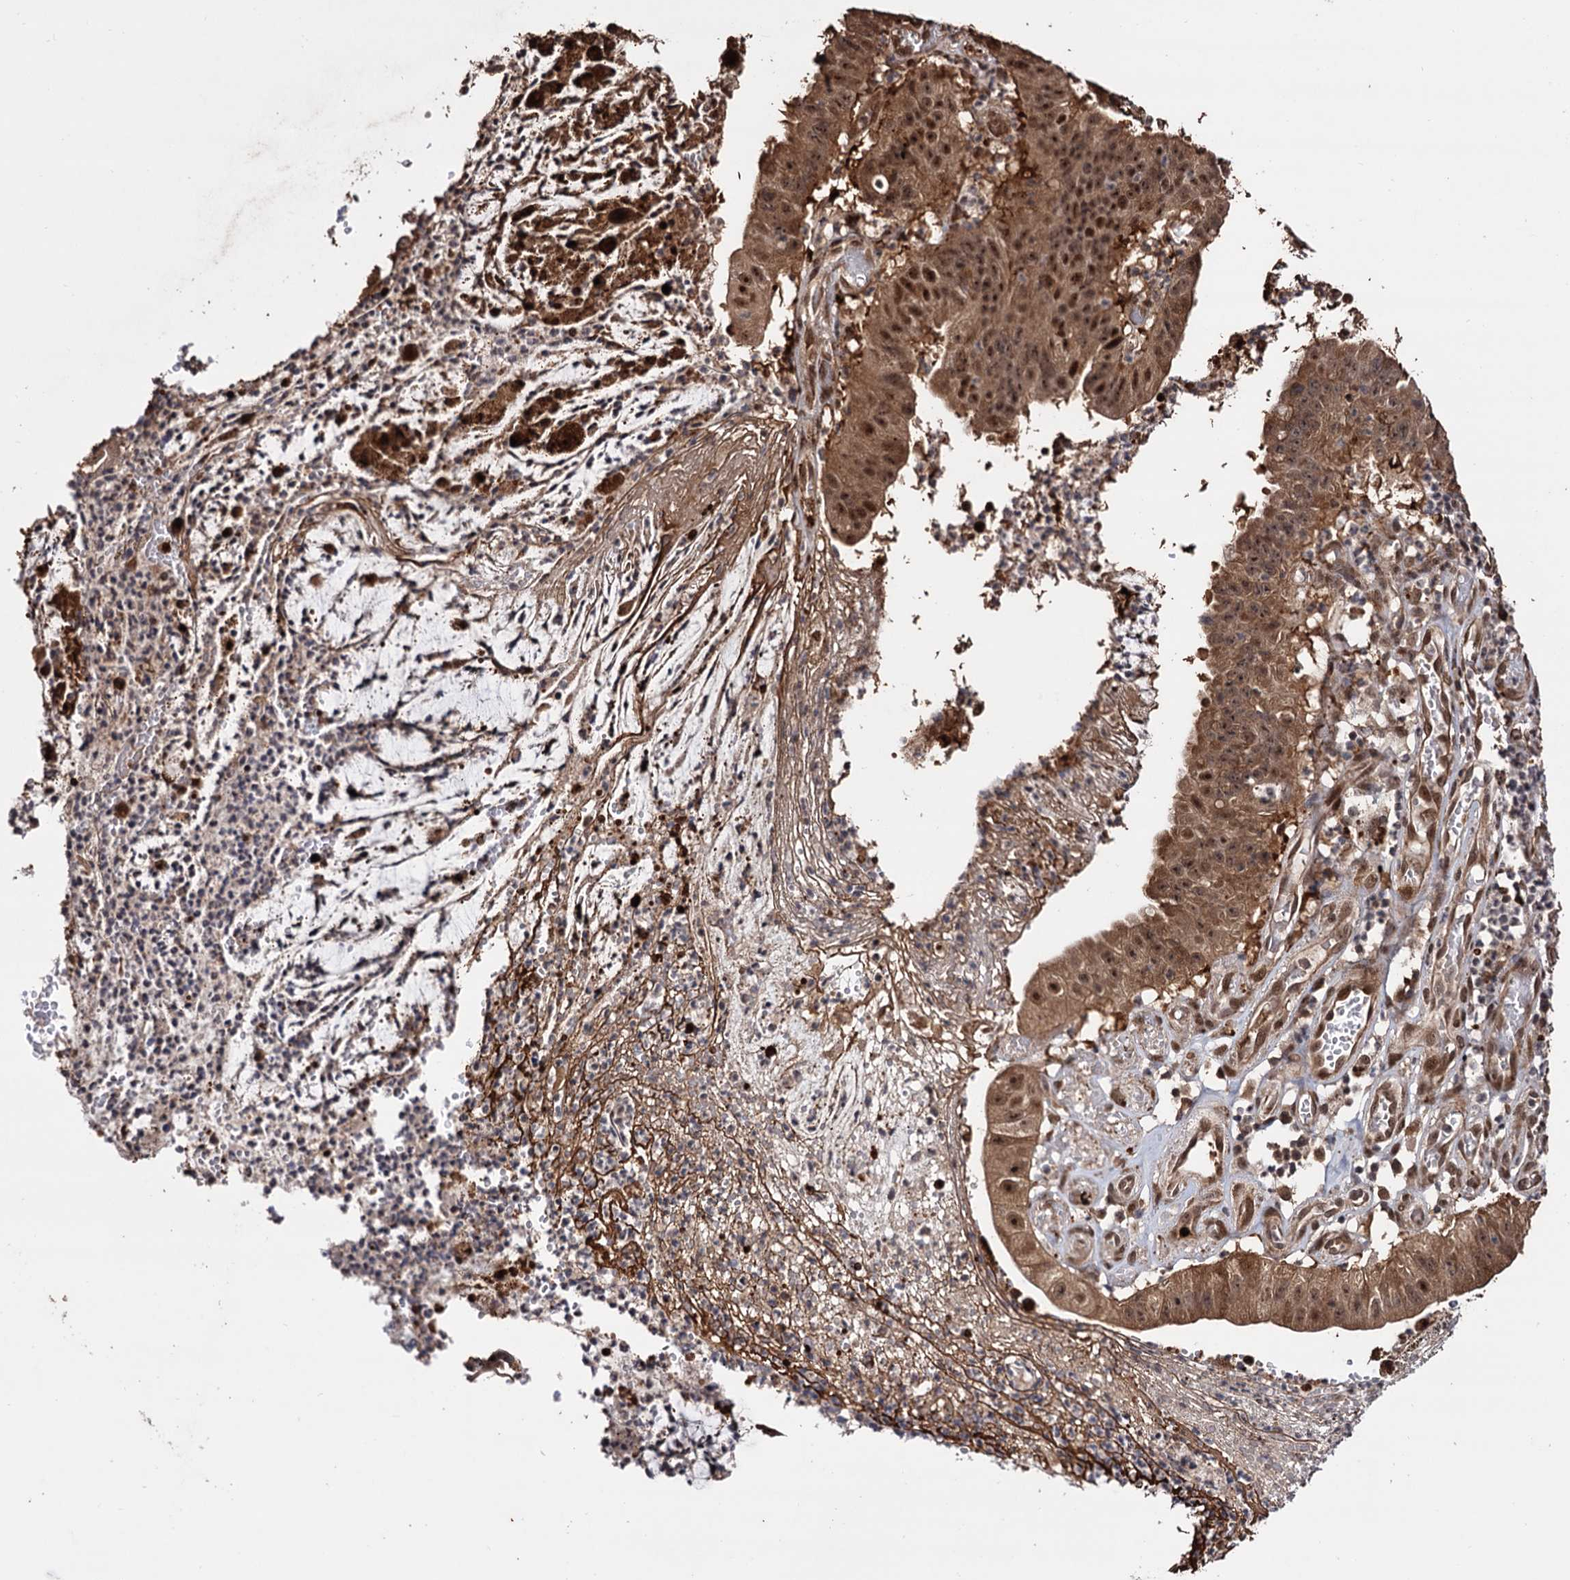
{"staining": {"intensity": "moderate", "quantity": ">75%", "location": "cytoplasmic/membranous,nuclear"}, "tissue": "stomach cancer", "cell_type": "Tumor cells", "image_type": "cancer", "snomed": [{"axis": "morphology", "description": "Adenocarcinoma, NOS"}, {"axis": "topography", "description": "Stomach"}], "caption": "Protein analysis of stomach adenocarcinoma tissue reveals moderate cytoplasmic/membranous and nuclear staining in approximately >75% of tumor cells.", "gene": "PIGB", "patient": {"sex": "male", "age": 59}}